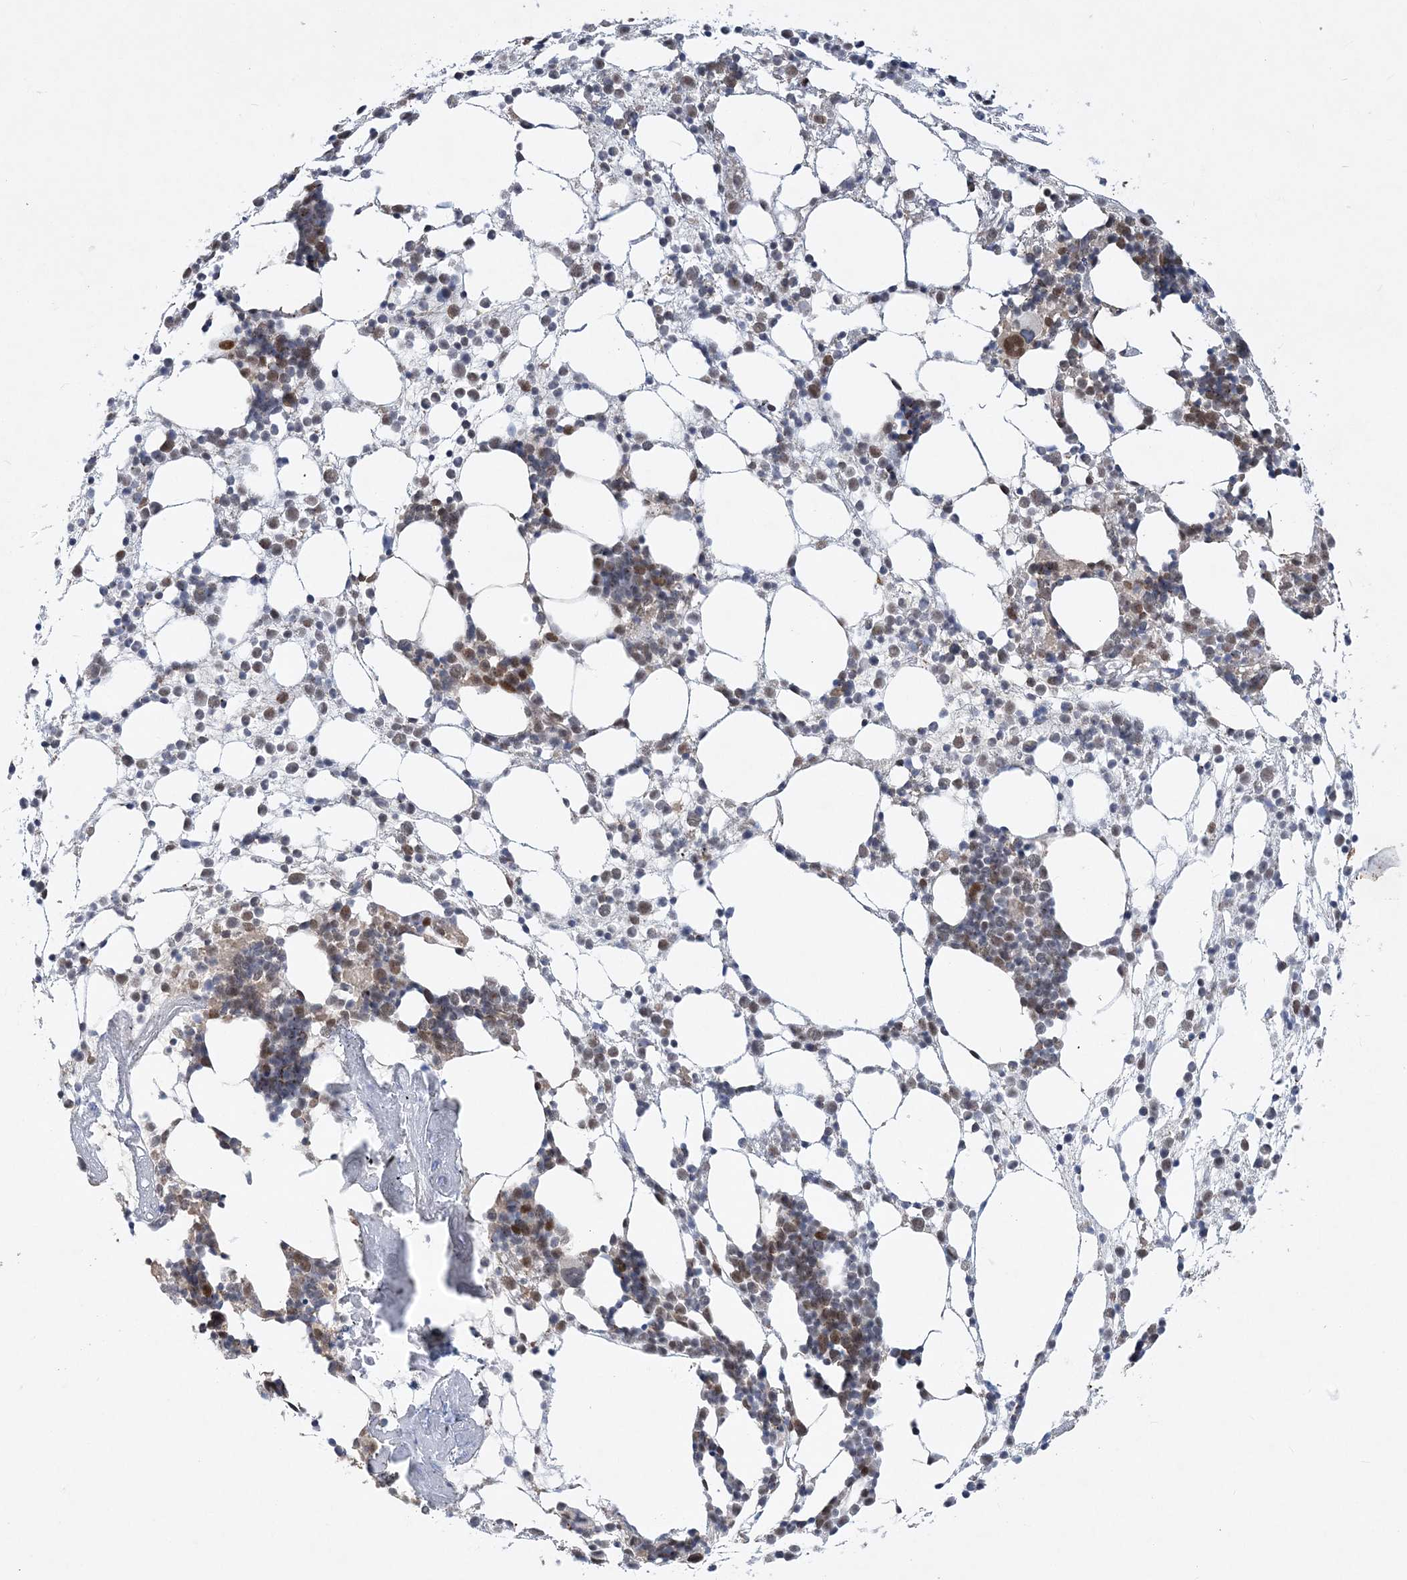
{"staining": {"intensity": "moderate", "quantity": "<25%", "location": "nuclear"}, "tissue": "bone marrow", "cell_type": "Hematopoietic cells", "image_type": "normal", "snomed": [{"axis": "morphology", "description": "Normal tissue, NOS"}, {"axis": "topography", "description": "Bone marrow"}], "caption": "Protein staining reveals moderate nuclear staining in approximately <25% of hematopoietic cells in normal bone marrow.", "gene": "WAC", "patient": {"sex": "female", "age": 57}}